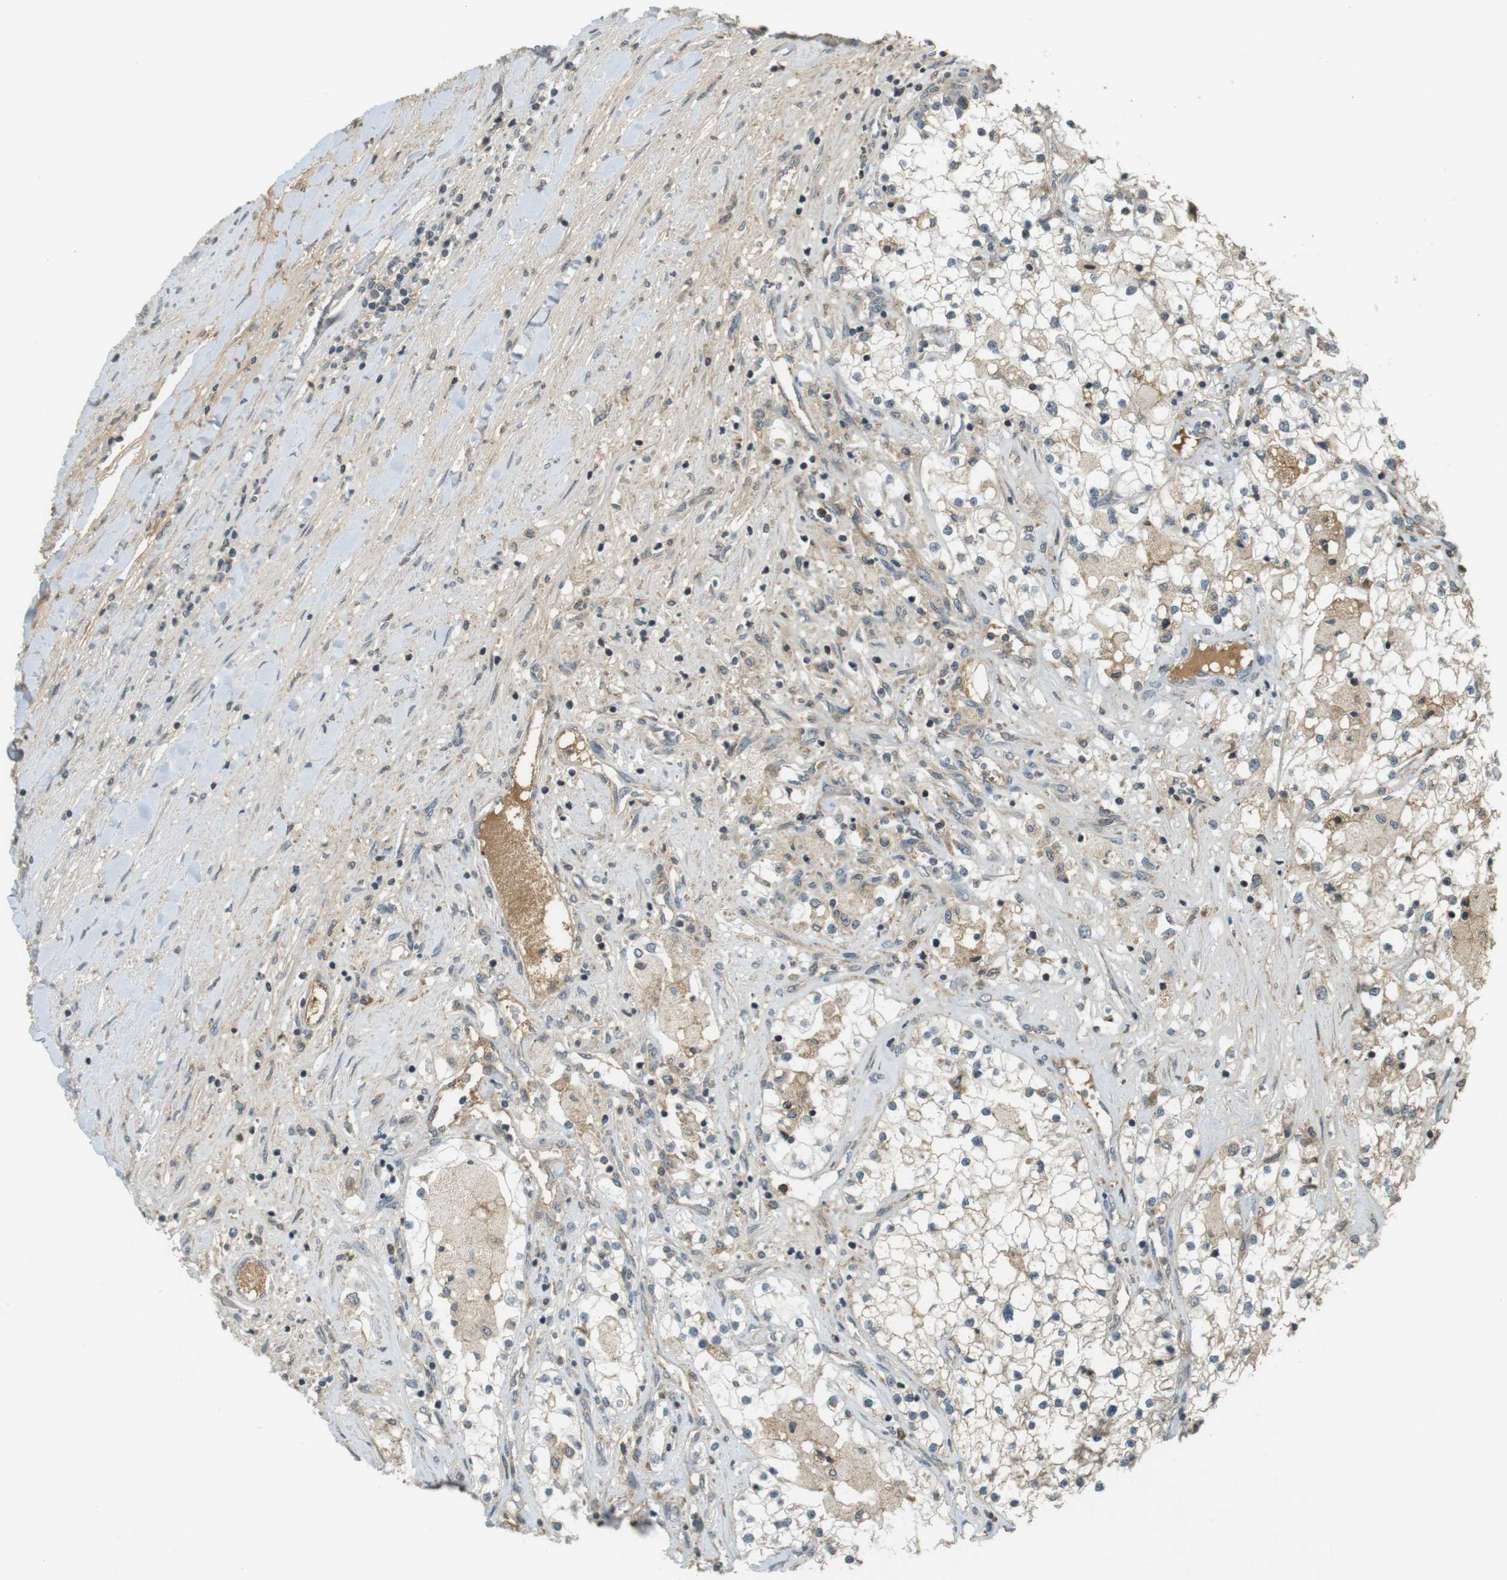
{"staining": {"intensity": "weak", "quantity": "<25%", "location": "cytoplasmic/membranous"}, "tissue": "renal cancer", "cell_type": "Tumor cells", "image_type": "cancer", "snomed": [{"axis": "morphology", "description": "Adenocarcinoma, NOS"}, {"axis": "topography", "description": "Kidney"}], "caption": "This is an immunohistochemistry (IHC) histopathology image of adenocarcinoma (renal). There is no staining in tumor cells.", "gene": "SRR", "patient": {"sex": "male", "age": 68}}